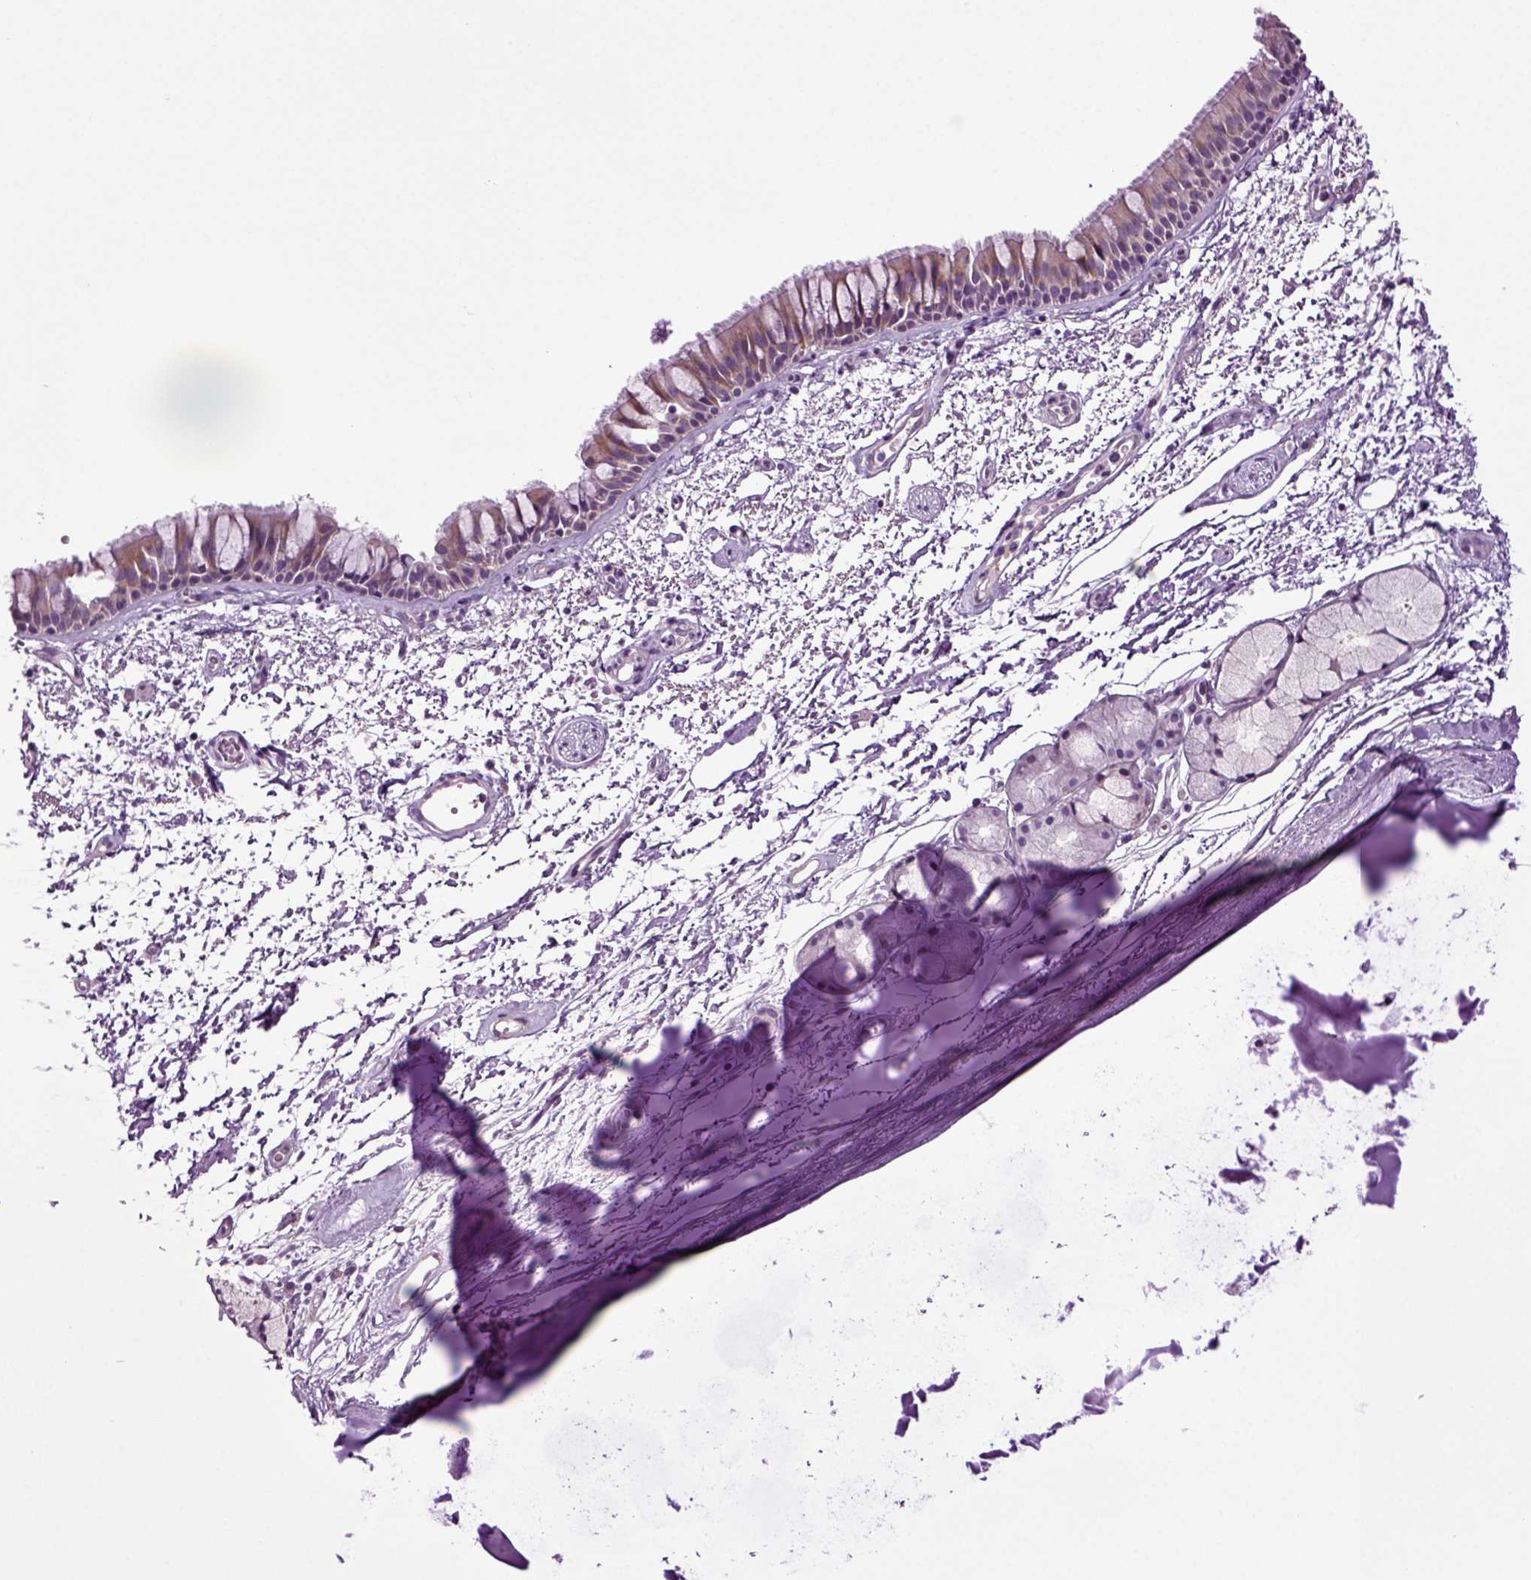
{"staining": {"intensity": "moderate", "quantity": ">75%", "location": "cytoplasmic/membranous"}, "tissue": "bronchus", "cell_type": "Respiratory epithelial cells", "image_type": "normal", "snomed": [{"axis": "morphology", "description": "Normal tissue, NOS"}, {"axis": "topography", "description": "Cartilage tissue"}, {"axis": "topography", "description": "Bronchus"}], "caption": "Protein staining demonstrates moderate cytoplasmic/membranous staining in about >75% of respiratory epithelial cells in normal bronchus.", "gene": "PLCH2", "patient": {"sex": "male", "age": 66}}